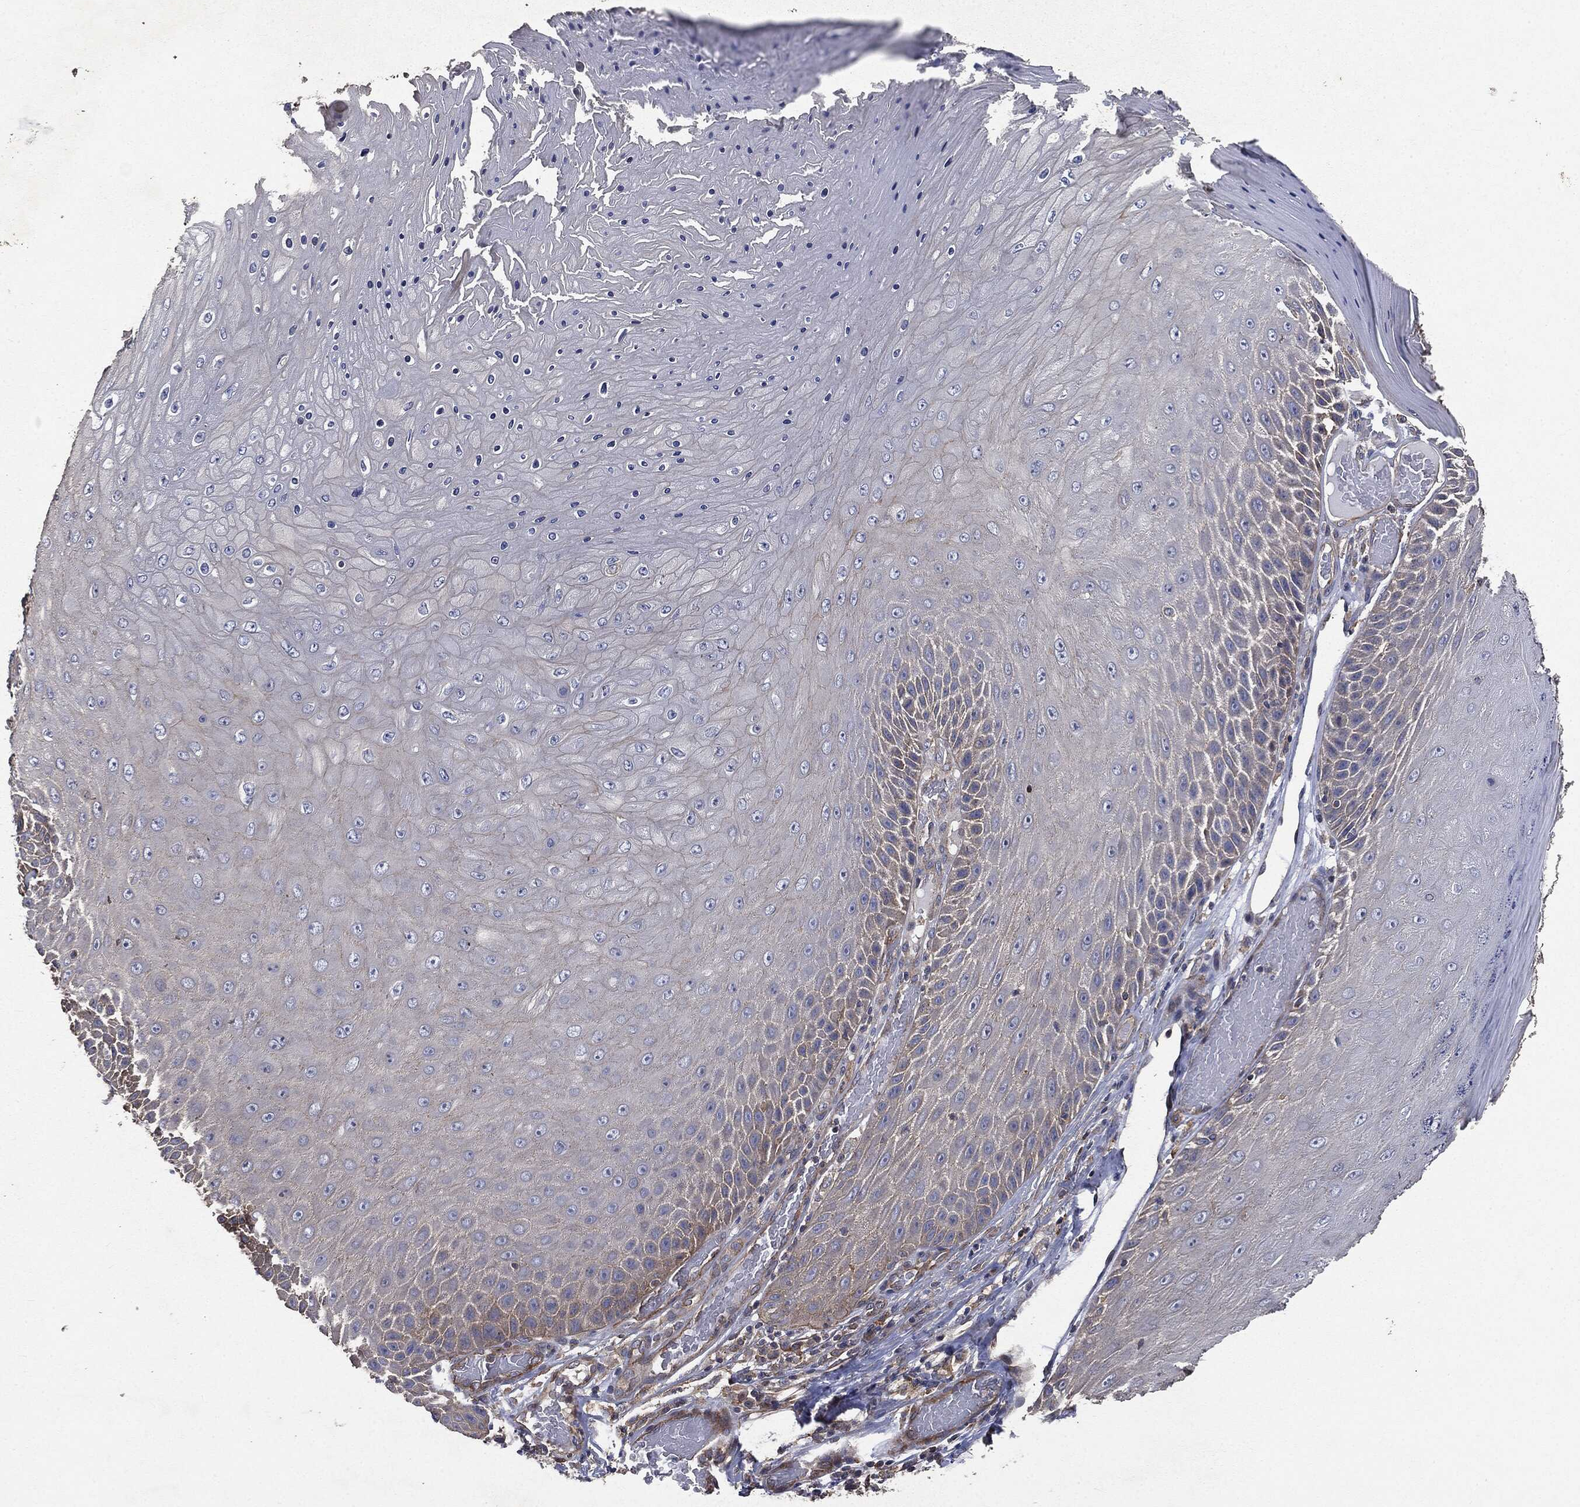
{"staining": {"intensity": "negative", "quantity": "none", "location": "none"}, "tissue": "skin cancer", "cell_type": "Tumor cells", "image_type": "cancer", "snomed": [{"axis": "morphology", "description": "Squamous cell carcinoma, NOS"}, {"axis": "topography", "description": "Skin"}], "caption": "The image demonstrates no significant positivity in tumor cells of skin squamous cell carcinoma.", "gene": "EPS15L1", "patient": {"sex": "male", "age": 62}}